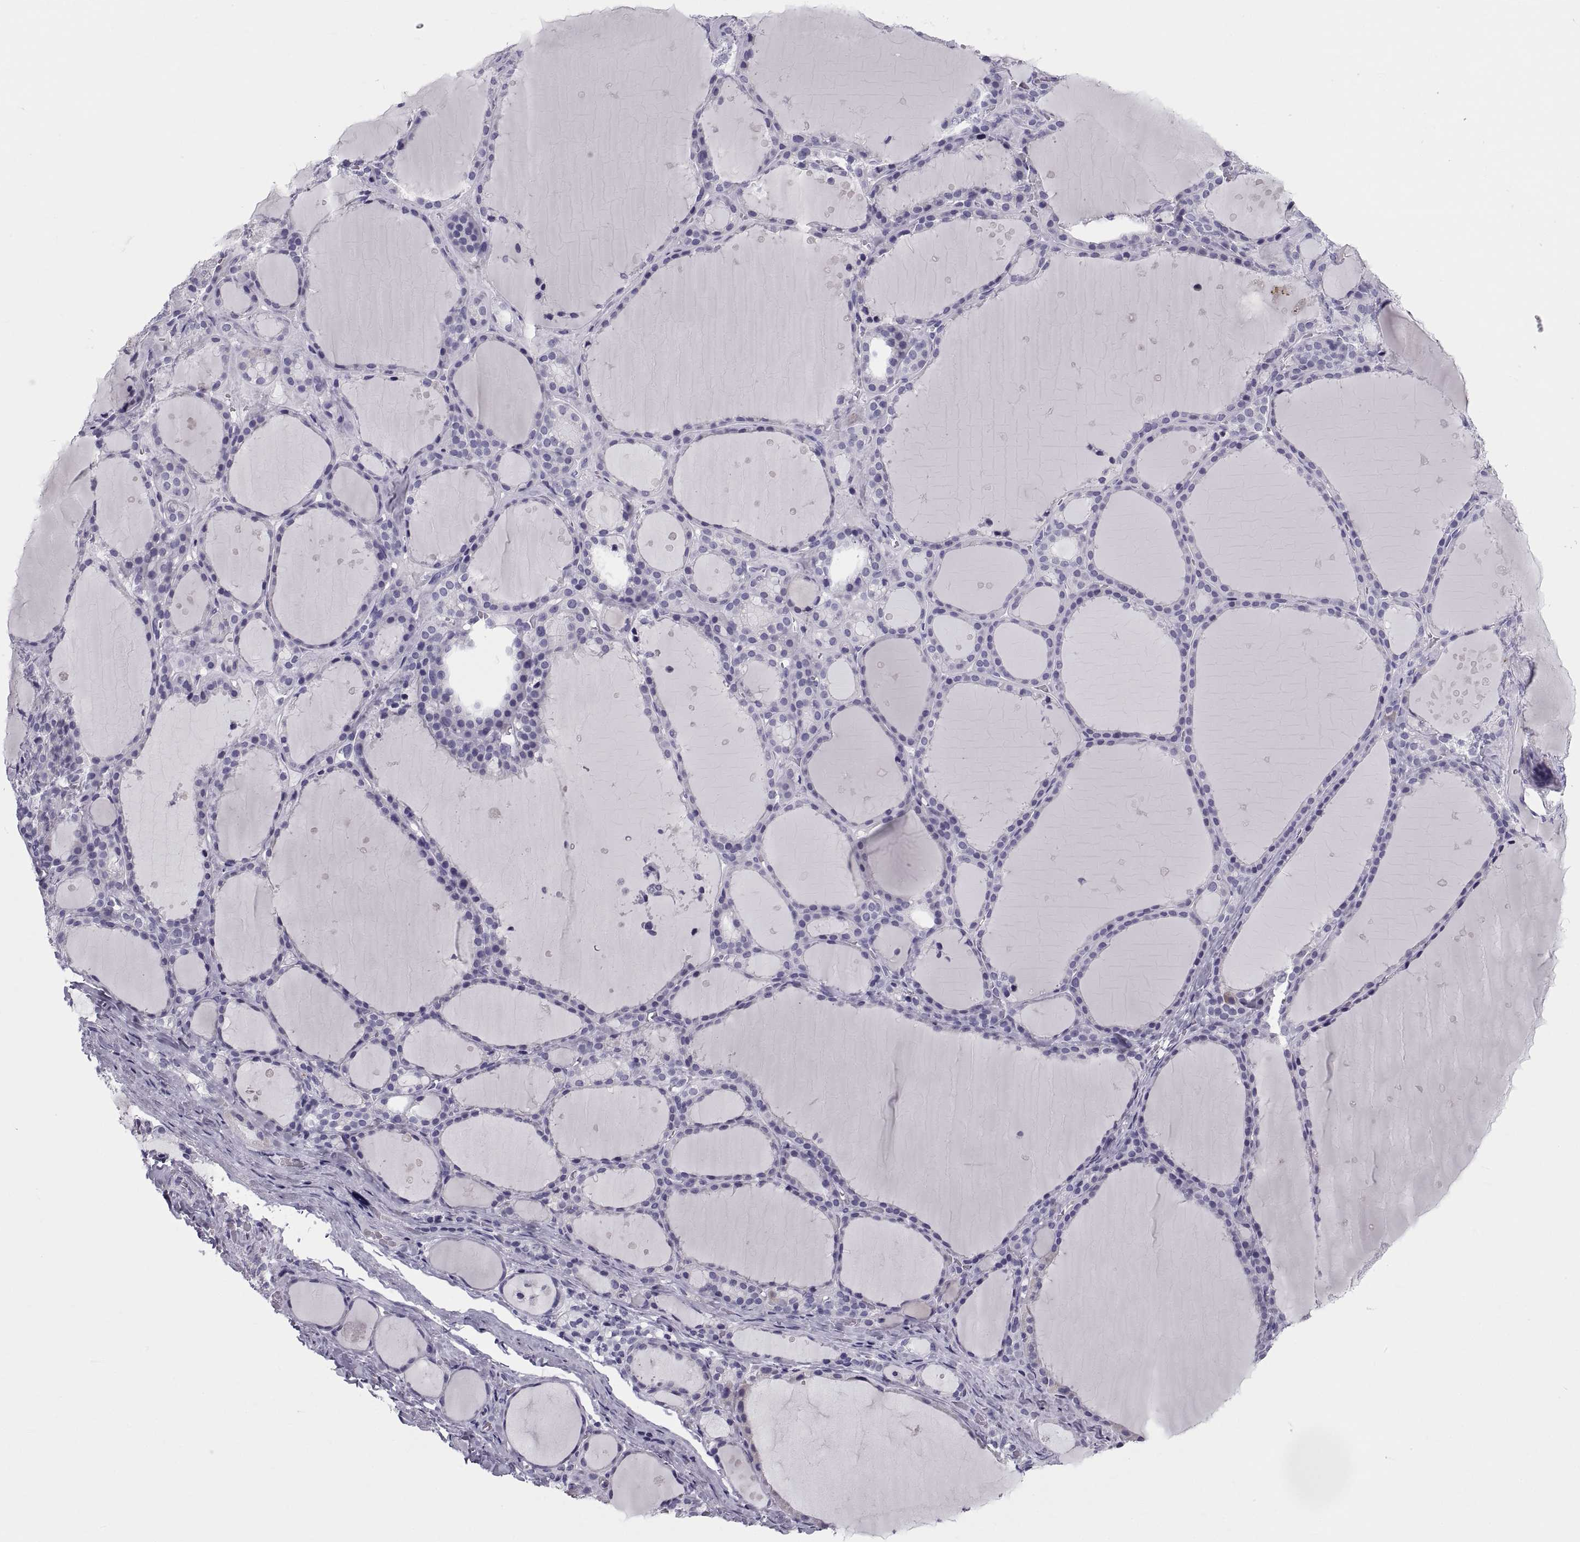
{"staining": {"intensity": "negative", "quantity": "none", "location": "none"}, "tissue": "thyroid gland", "cell_type": "Glandular cells", "image_type": "normal", "snomed": [{"axis": "morphology", "description": "Normal tissue, NOS"}, {"axis": "topography", "description": "Thyroid gland"}], "caption": "This photomicrograph is of unremarkable thyroid gland stained with immunohistochemistry (IHC) to label a protein in brown with the nuclei are counter-stained blue. There is no positivity in glandular cells. (DAB IHC visualized using brightfield microscopy, high magnification).", "gene": "DEFB129", "patient": {"sex": "male", "age": 68}}